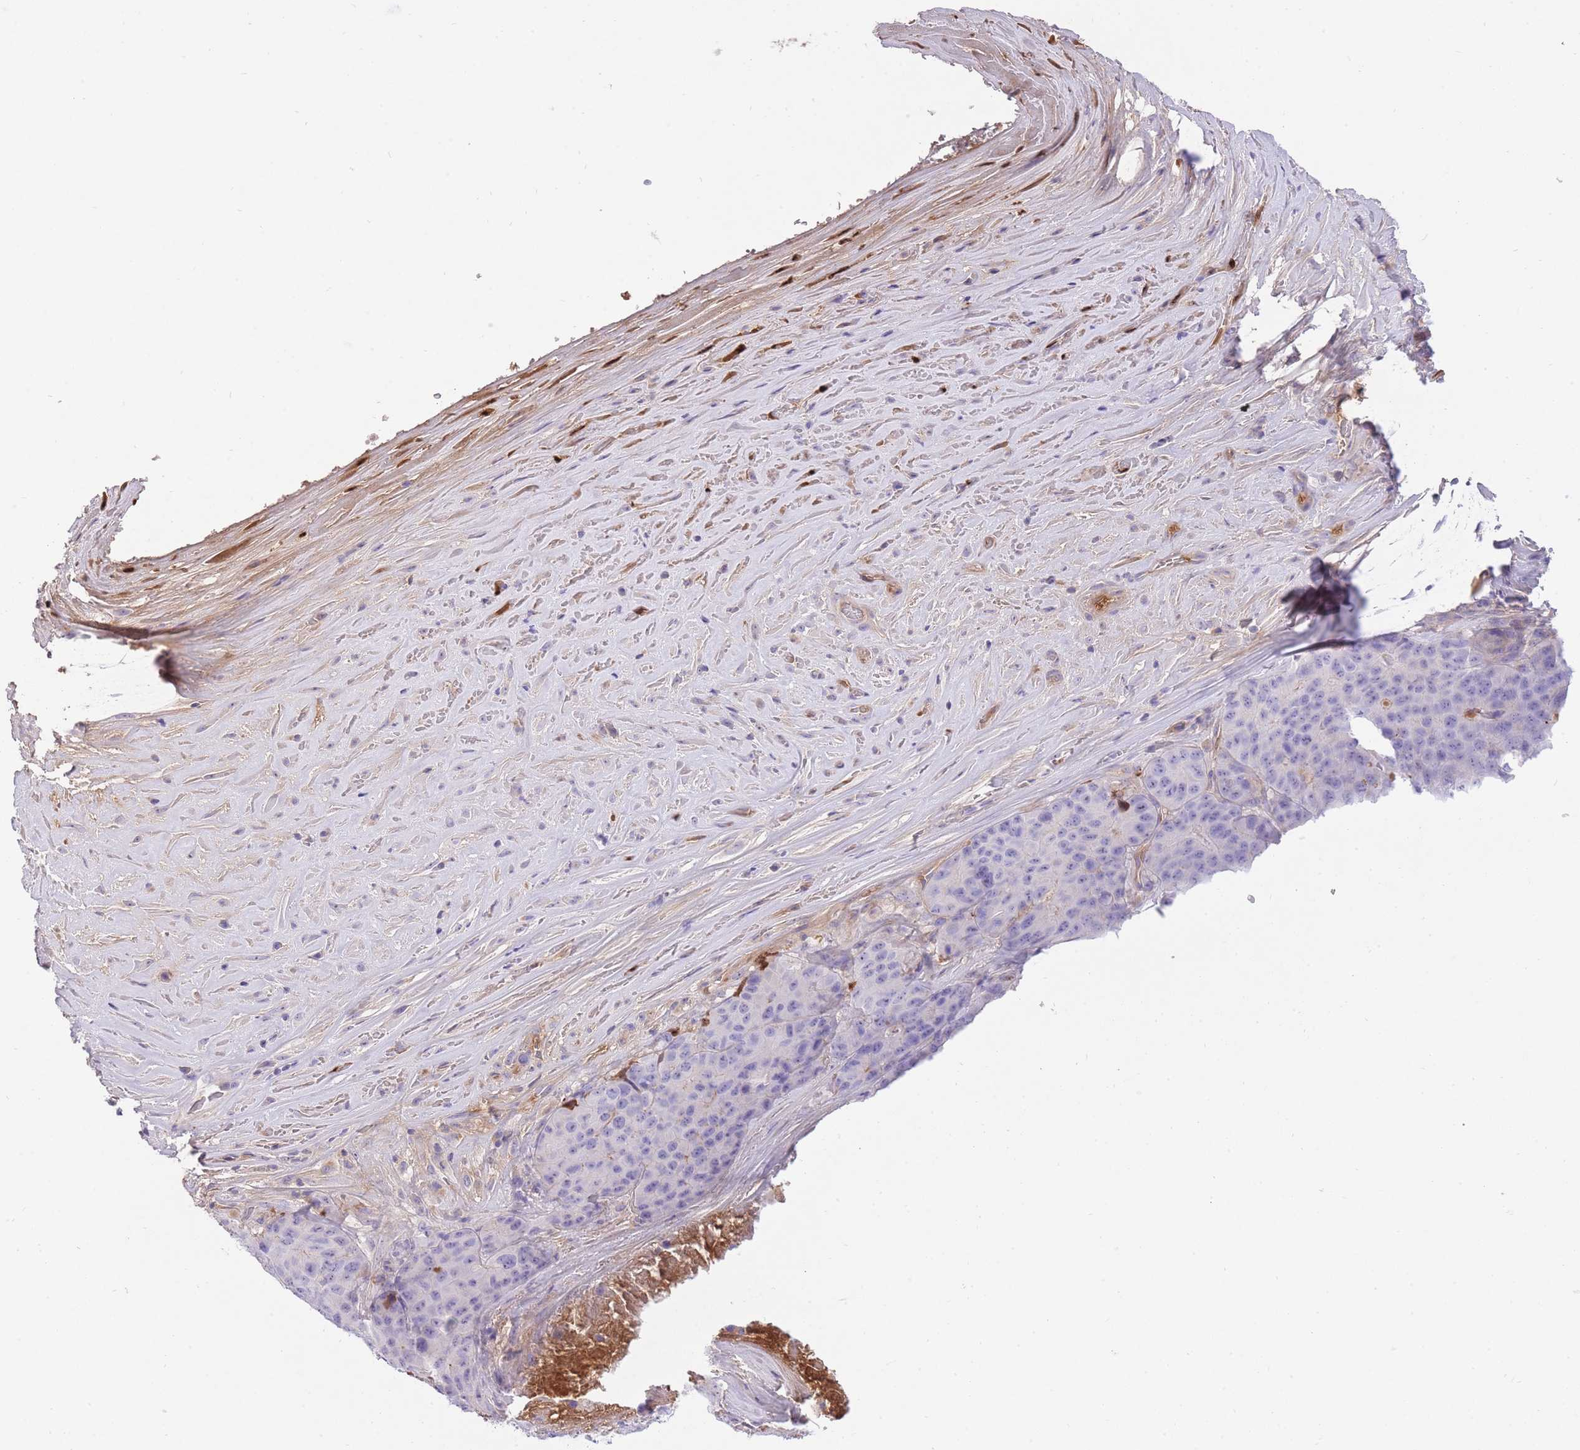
{"staining": {"intensity": "negative", "quantity": "none", "location": "none"}, "tissue": "stomach cancer", "cell_type": "Tumor cells", "image_type": "cancer", "snomed": [{"axis": "morphology", "description": "Adenocarcinoma, NOS"}, {"axis": "topography", "description": "Stomach"}], "caption": "Tumor cells show no significant positivity in stomach cancer.", "gene": "HRG", "patient": {"sex": "male", "age": 71}}